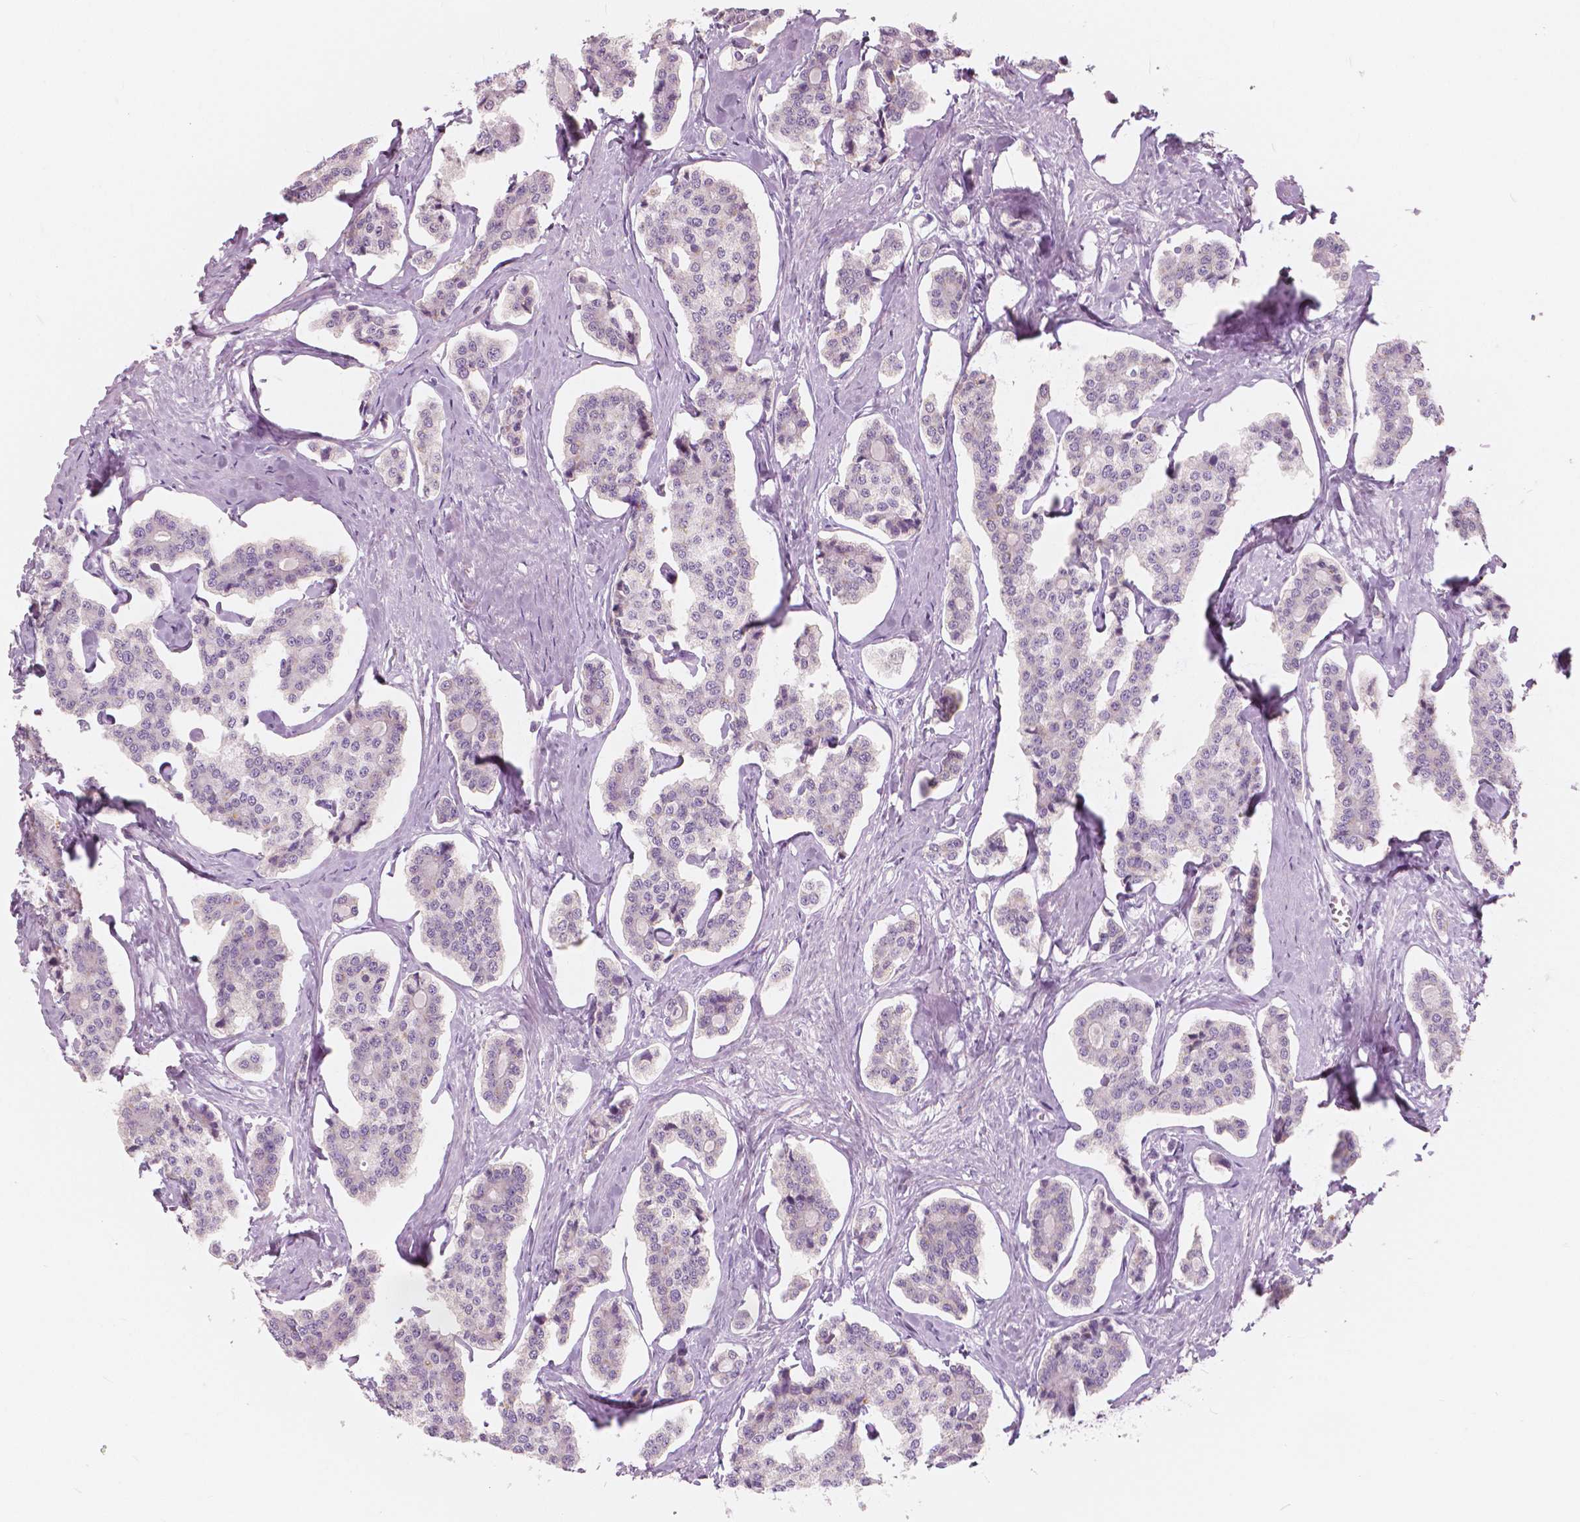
{"staining": {"intensity": "negative", "quantity": "none", "location": "none"}, "tissue": "carcinoid", "cell_type": "Tumor cells", "image_type": "cancer", "snomed": [{"axis": "morphology", "description": "Carcinoid, malignant, NOS"}, {"axis": "topography", "description": "Small intestine"}], "caption": "Immunohistochemistry (IHC) image of carcinoid stained for a protein (brown), which shows no expression in tumor cells.", "gene": "A4GNT", "patient": {"sex": "female", "age": 65}}